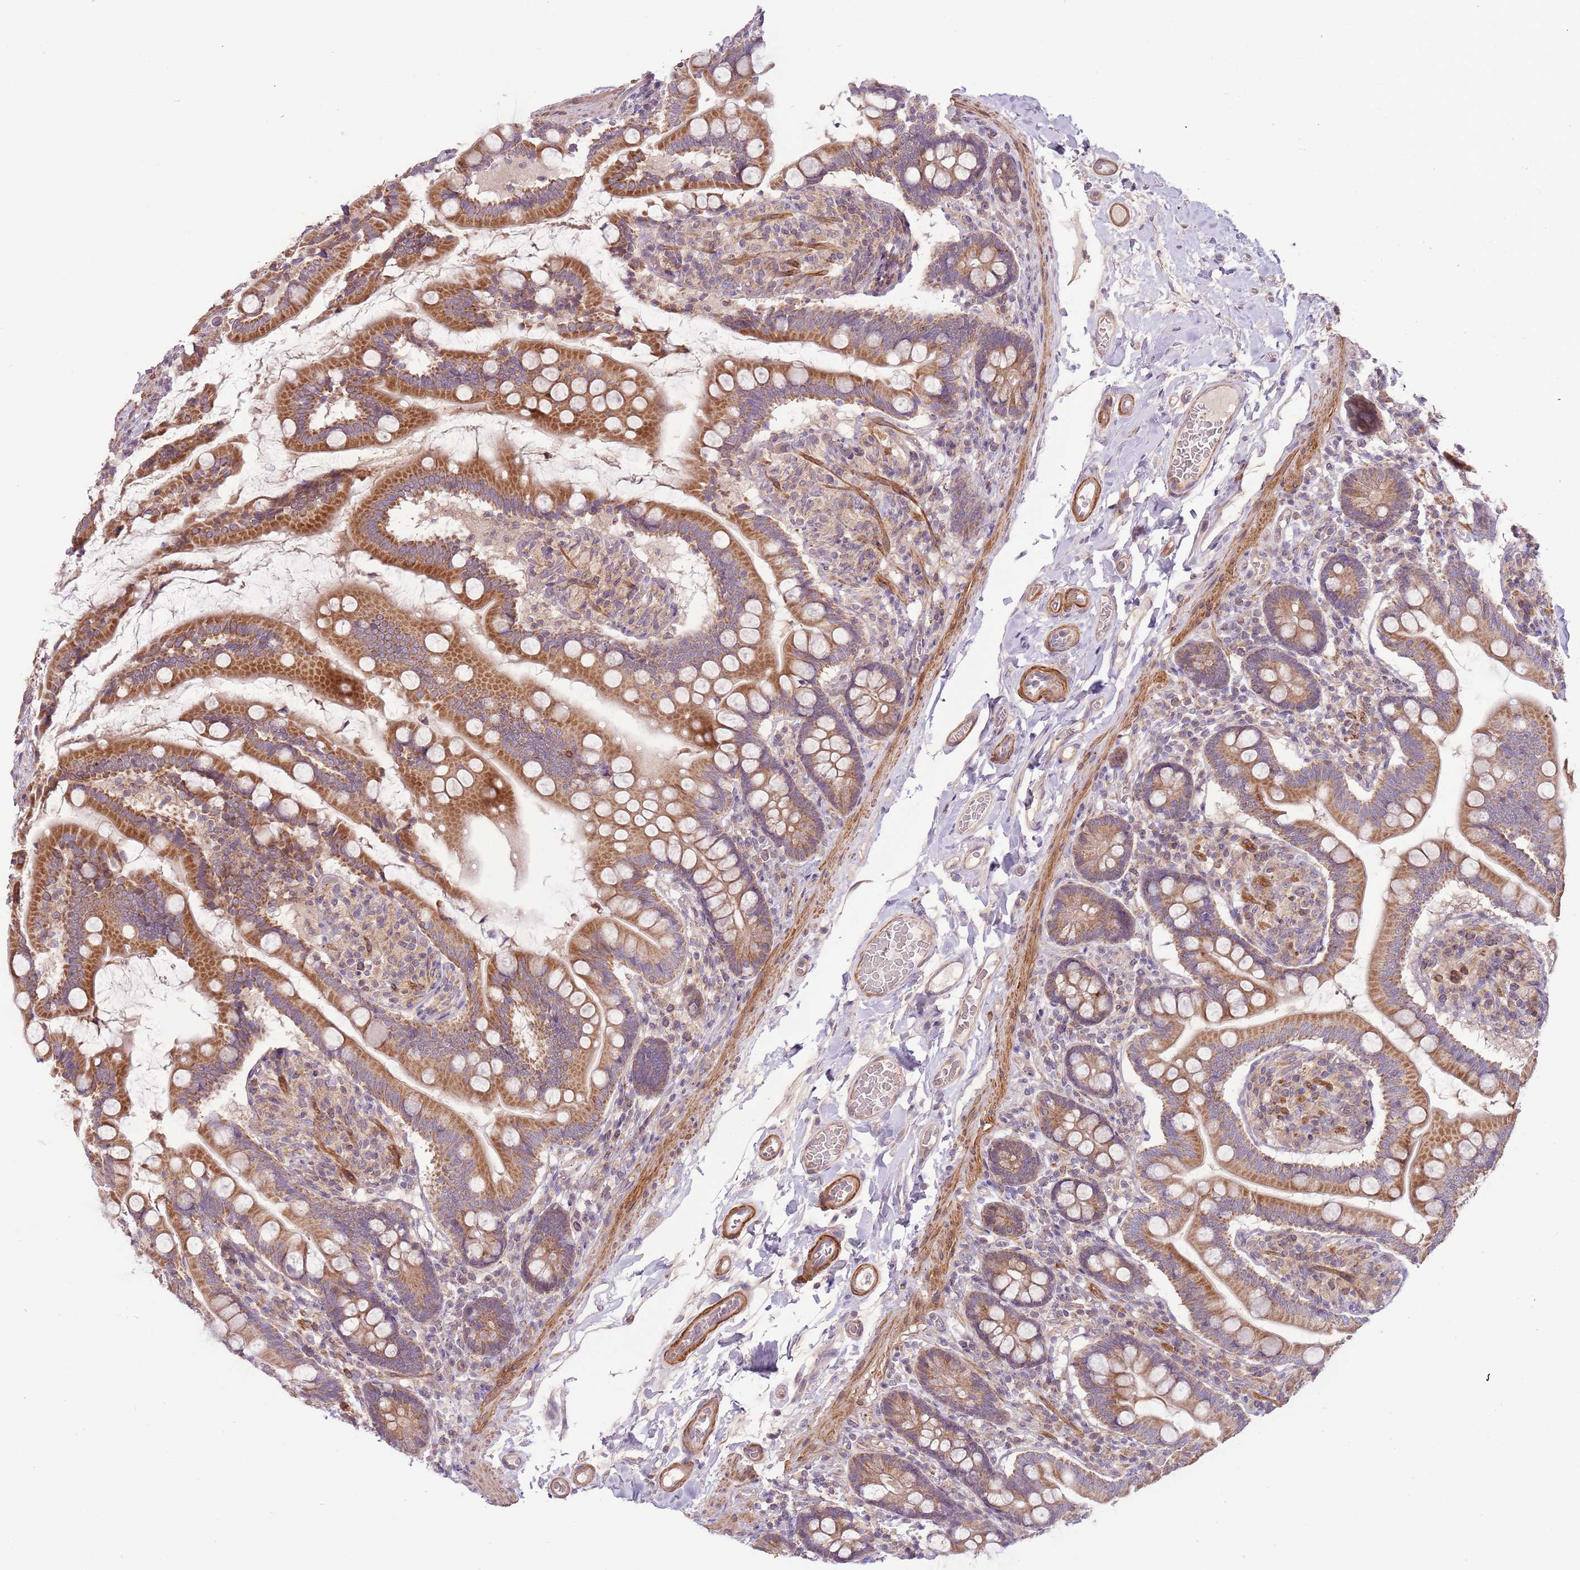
{"staining": {"intensity": "moderate", "quantity": ">75%", "location": "cytoplasmic/membranous"}, "tissue": "small intestine", "cell_type": "Glandular cells", "image_type": "normal", "snomed": [{"axis": "morphology", "description": "Normal tissue, NOS"}, {"axis": "topography", "description": "Small intestine"}], "caption": "Unremarkable small intestine reveals moderate cytoplasmic/membranous staining in approximately >75% of glandular cells, visualized by immunohistochemistry.", "gene": "DTD2", "patient": {"sex": "female", "age": 64}}